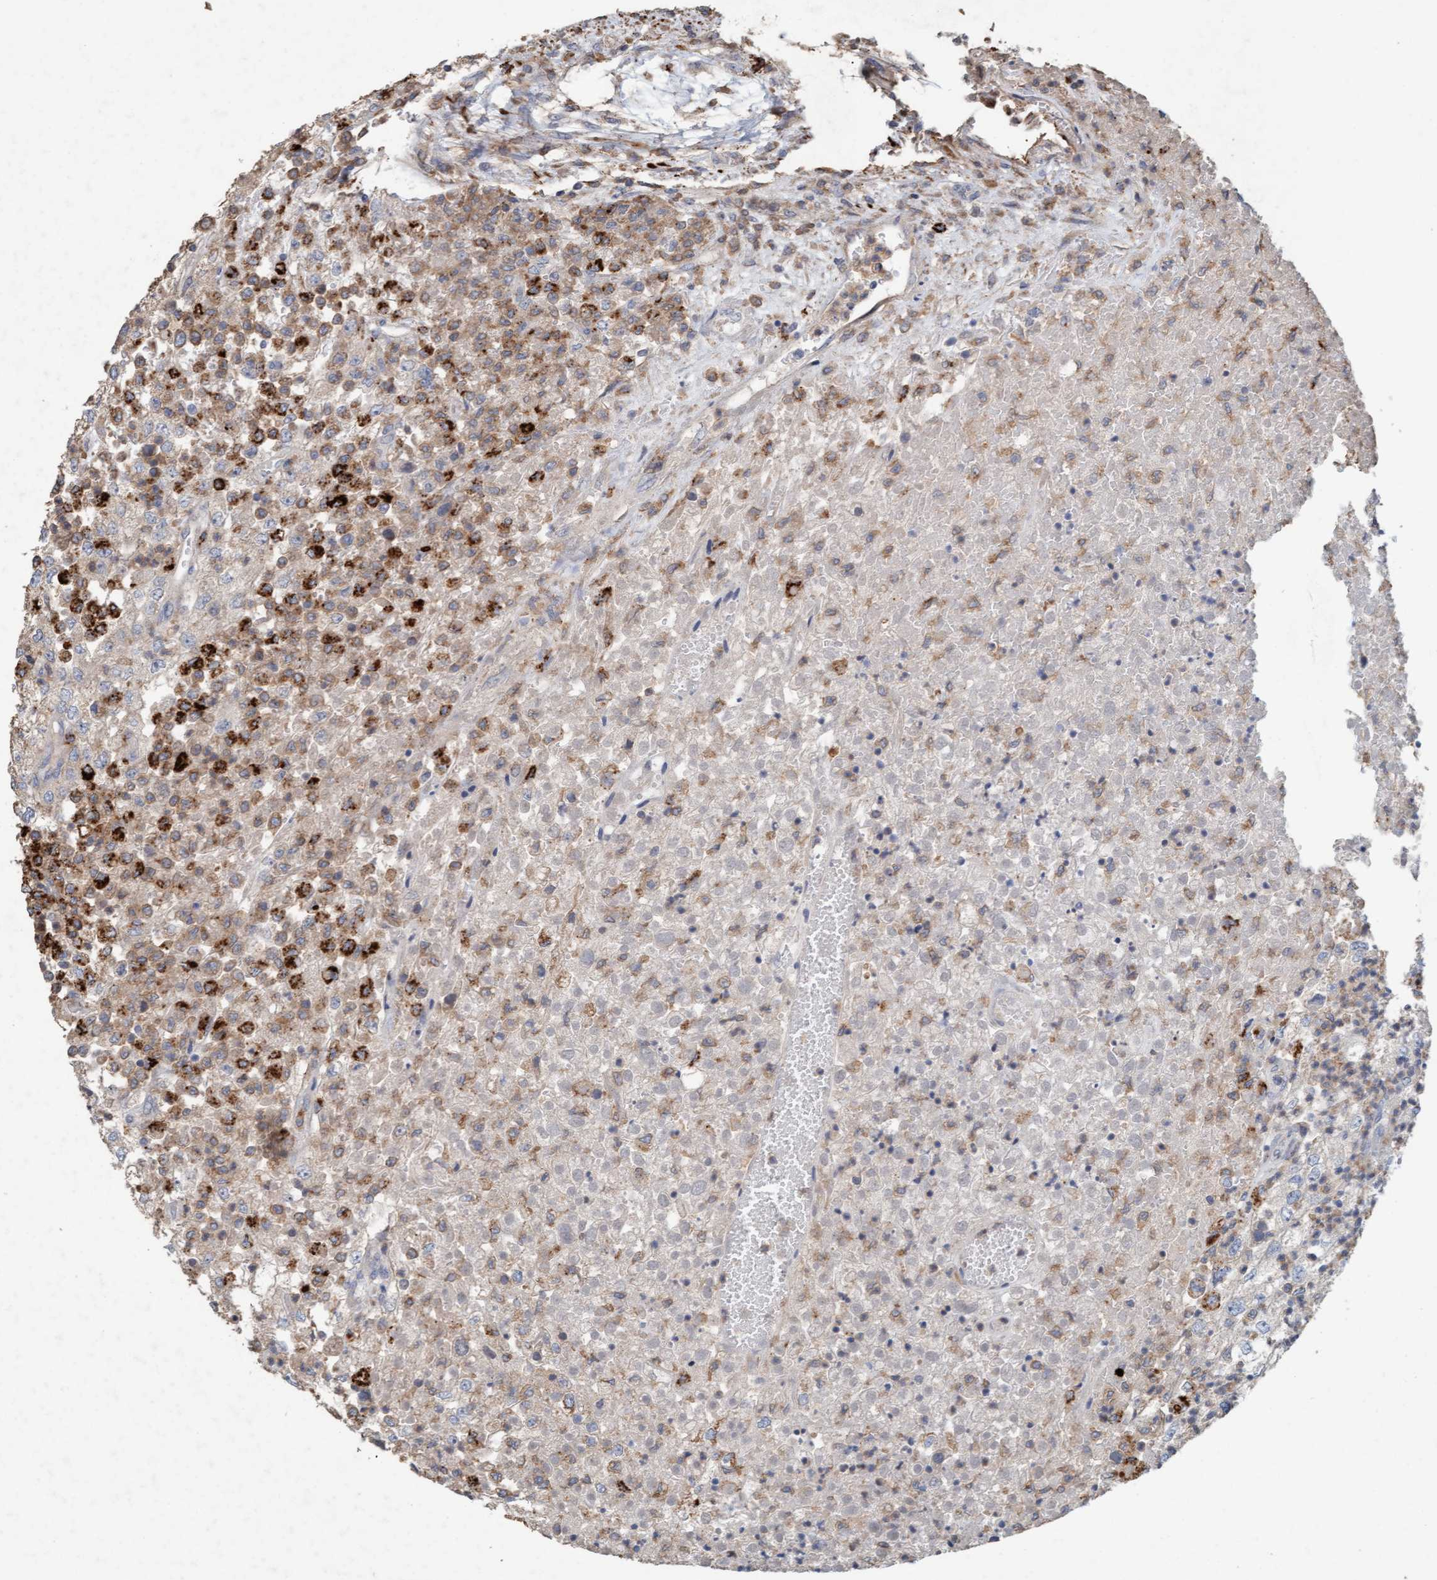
{"staining": {"intensity": "strong", "quantity": "<25%", "location": "cytoplasmic/membranous"}, "tissue": "renal cancer", "cell_type": "Tumor cells", "image_type": "cancer", "snomed": [{"axis": "morphology", "description": "Adenocarcinoma, NOS"}, {"axis": "topography", "description": "Kidney"}], "caption": "IHC image of human renal cancer stained for a protein (brown), which reveals medium levels of strong cytoplasmic/membranous staining in about <25% of tumor cells.", "gene": "LONRF1", "patient": {"sex": "female", "age": 54}}